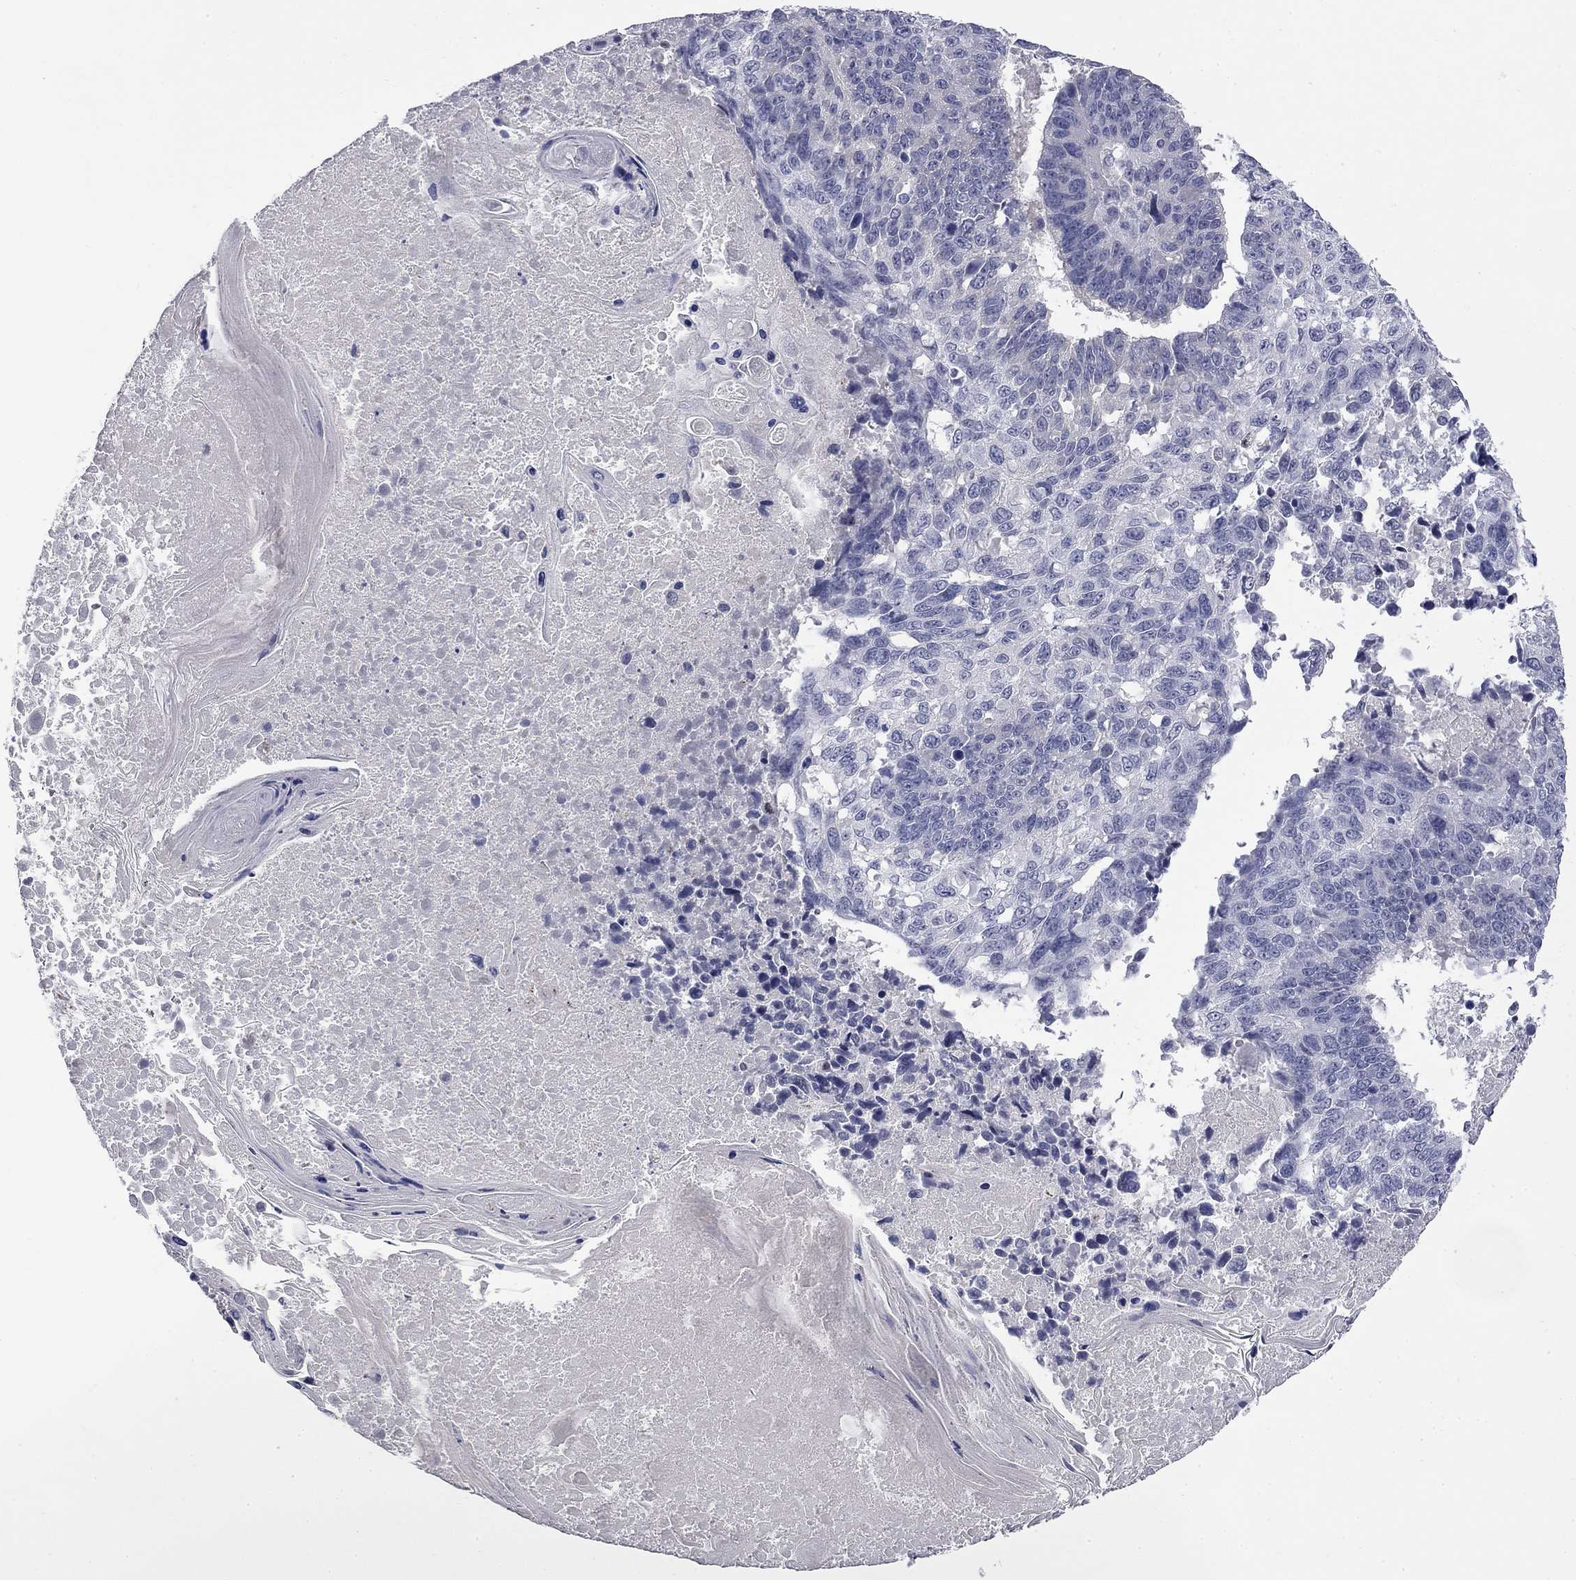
{"staining": {"intensity": "negative", "quantity": "none", "location": "none"}, "tissue": "lung cancer", "cell_type": "Tumor cells", "image_type": "cancer", "snomed": [{"axis": "morphology", "description": "Squamous cell carcinoma, NOS"}, {"axis": "topography", "description": "Lung"}], "caption": "This histopathology image is of lung cancer stained with immunohistochemistry (IHC) to label a protein in brown with the nuclei are counter-stained blue. There is no expression in tumor cells.", "gene": "SLC51A", "patient": {"sex": "male", "age": 73}}